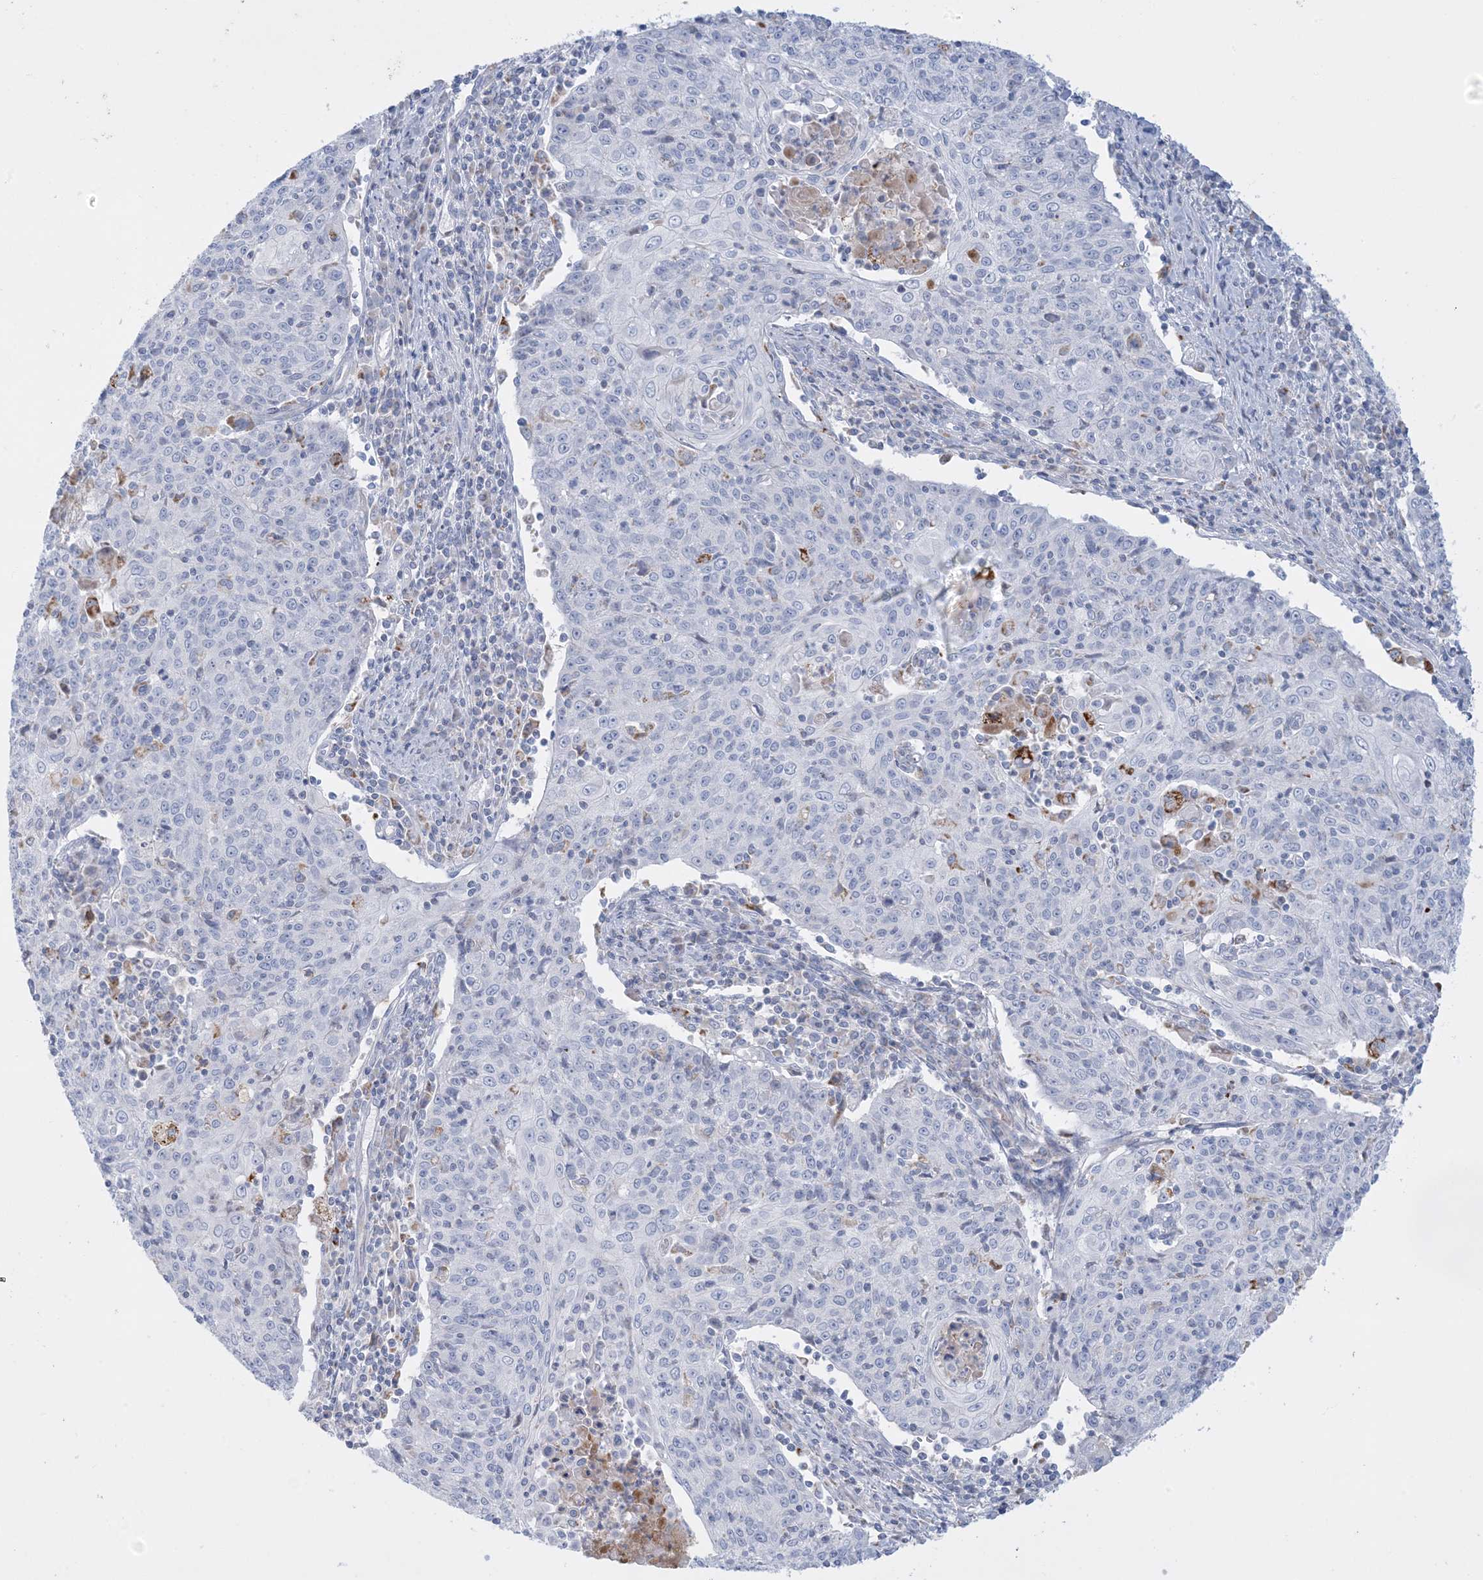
{"staining": {"intensity": "negative", "quantity": "none", "location": "none"}, "tissue": "cervical cancer", "cell_type": "Tumor cells", "image_type": "cancer", "snomed": [{"axis": "morphology", "description": "Squamous cell carcinoma, NOS"}, {"axis": "topography", "description": "Cervix"}], "caption": "IHC histopathology image of human cervical cancer (squamous cell carcinoma) stained for a protein (brown), which displays no expression in tumor cells.", "gene": "KCTD6", "patient": {"sex": "female", "age": 48}}